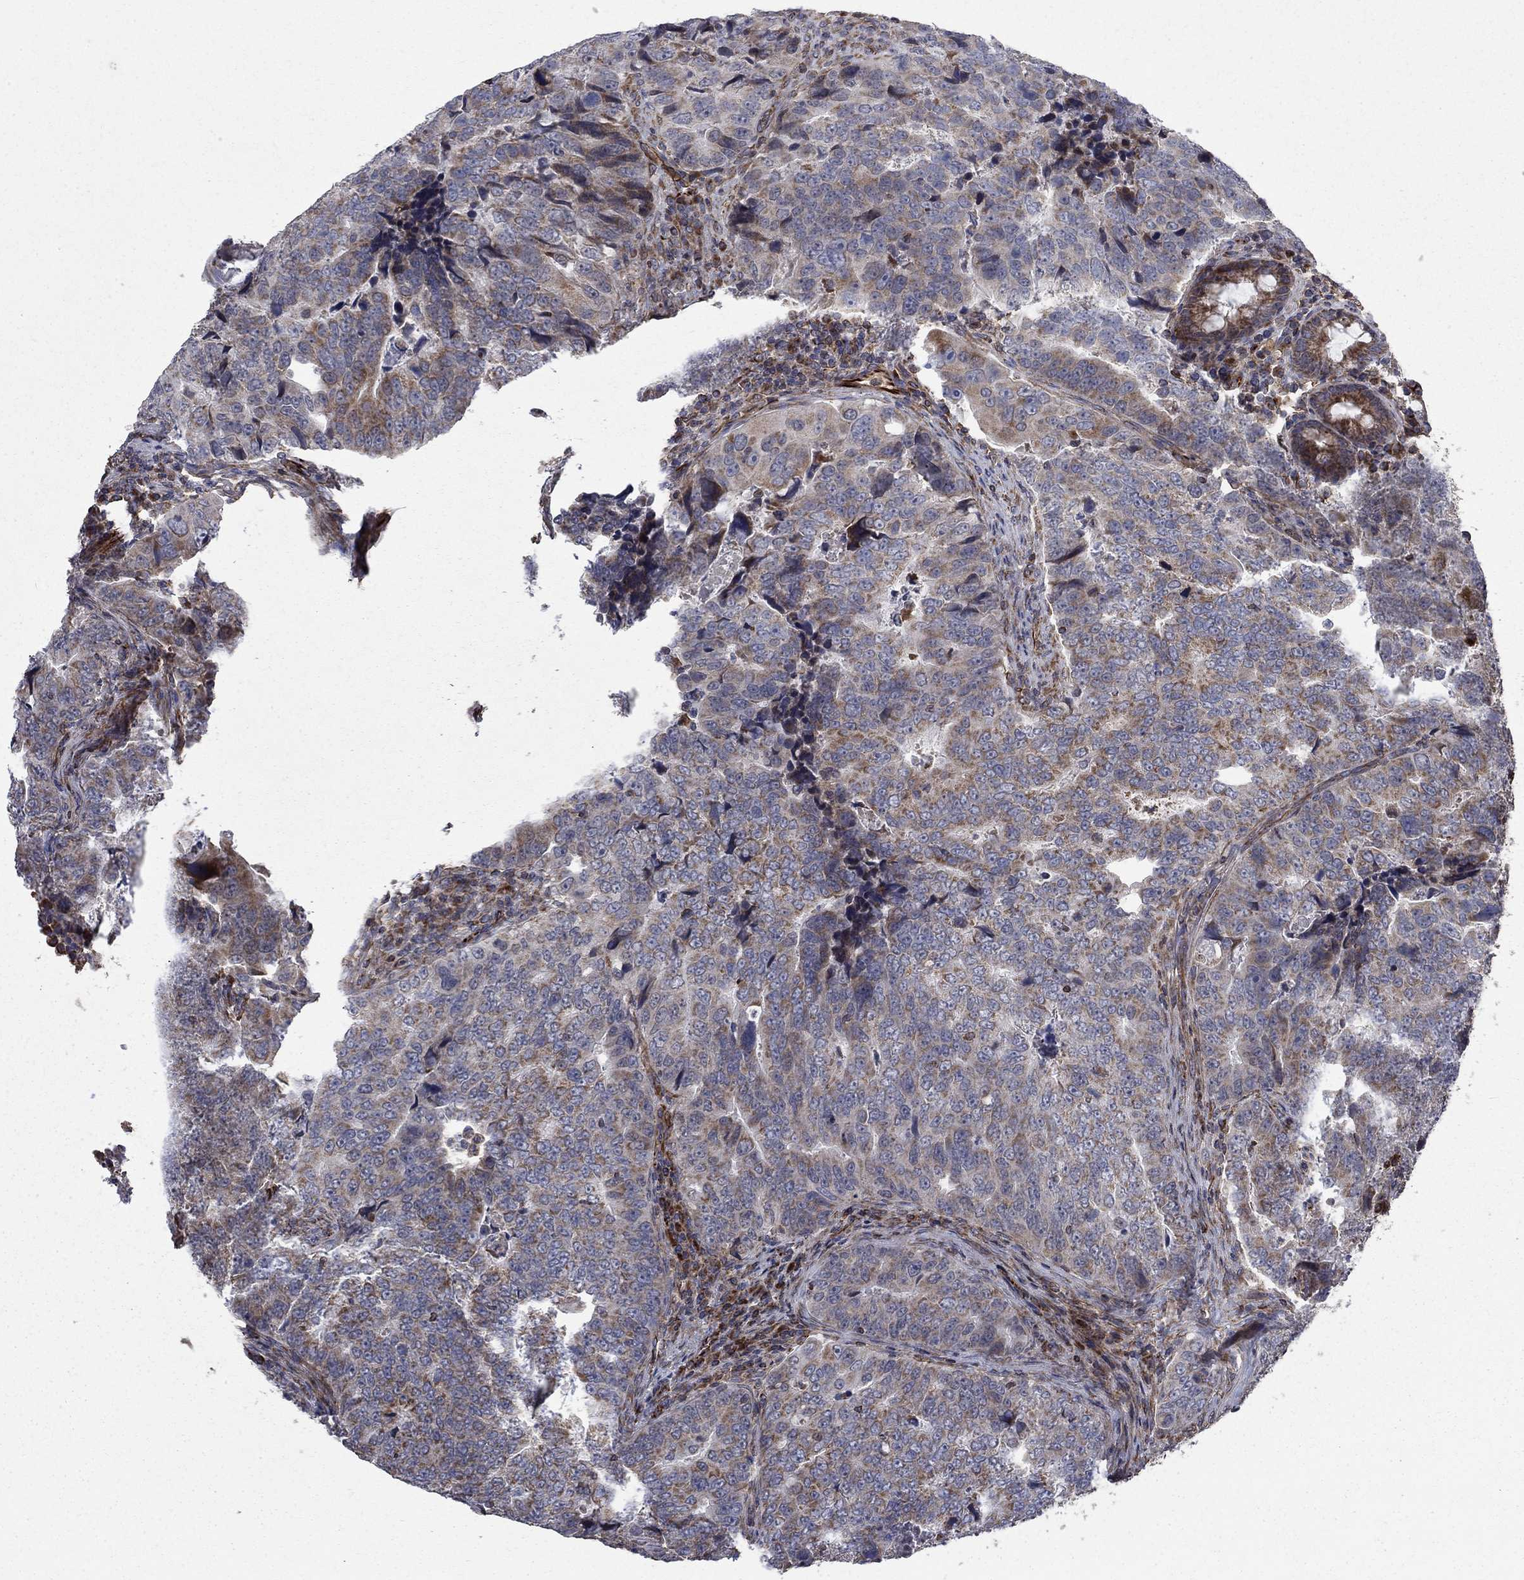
{"staining": {"intensity": "moderate", "quantity": "<25%", "location": "cytoplasmic/membranous"}, "tissue": "colorectal cancer", "cell_type": "Tumor cells", "image_type": "cancer", "snomed": [{"axis": "morphology", "description": "Adenocarcinoma, NOS"}, {"axis": "topography", "description": "Colon"}], "caption": "This photomicrograph displays colorectal cancer (adenocarcinoma) stained with immunohistochemistry to label a protein in brown. The cytoplasmic/membranous of tumor cells show moderate positivity for the protein. Nuclei are counter-stained blue.", "gene": "NDUFC1", "patient": {"sex": "female", "age": 72}}